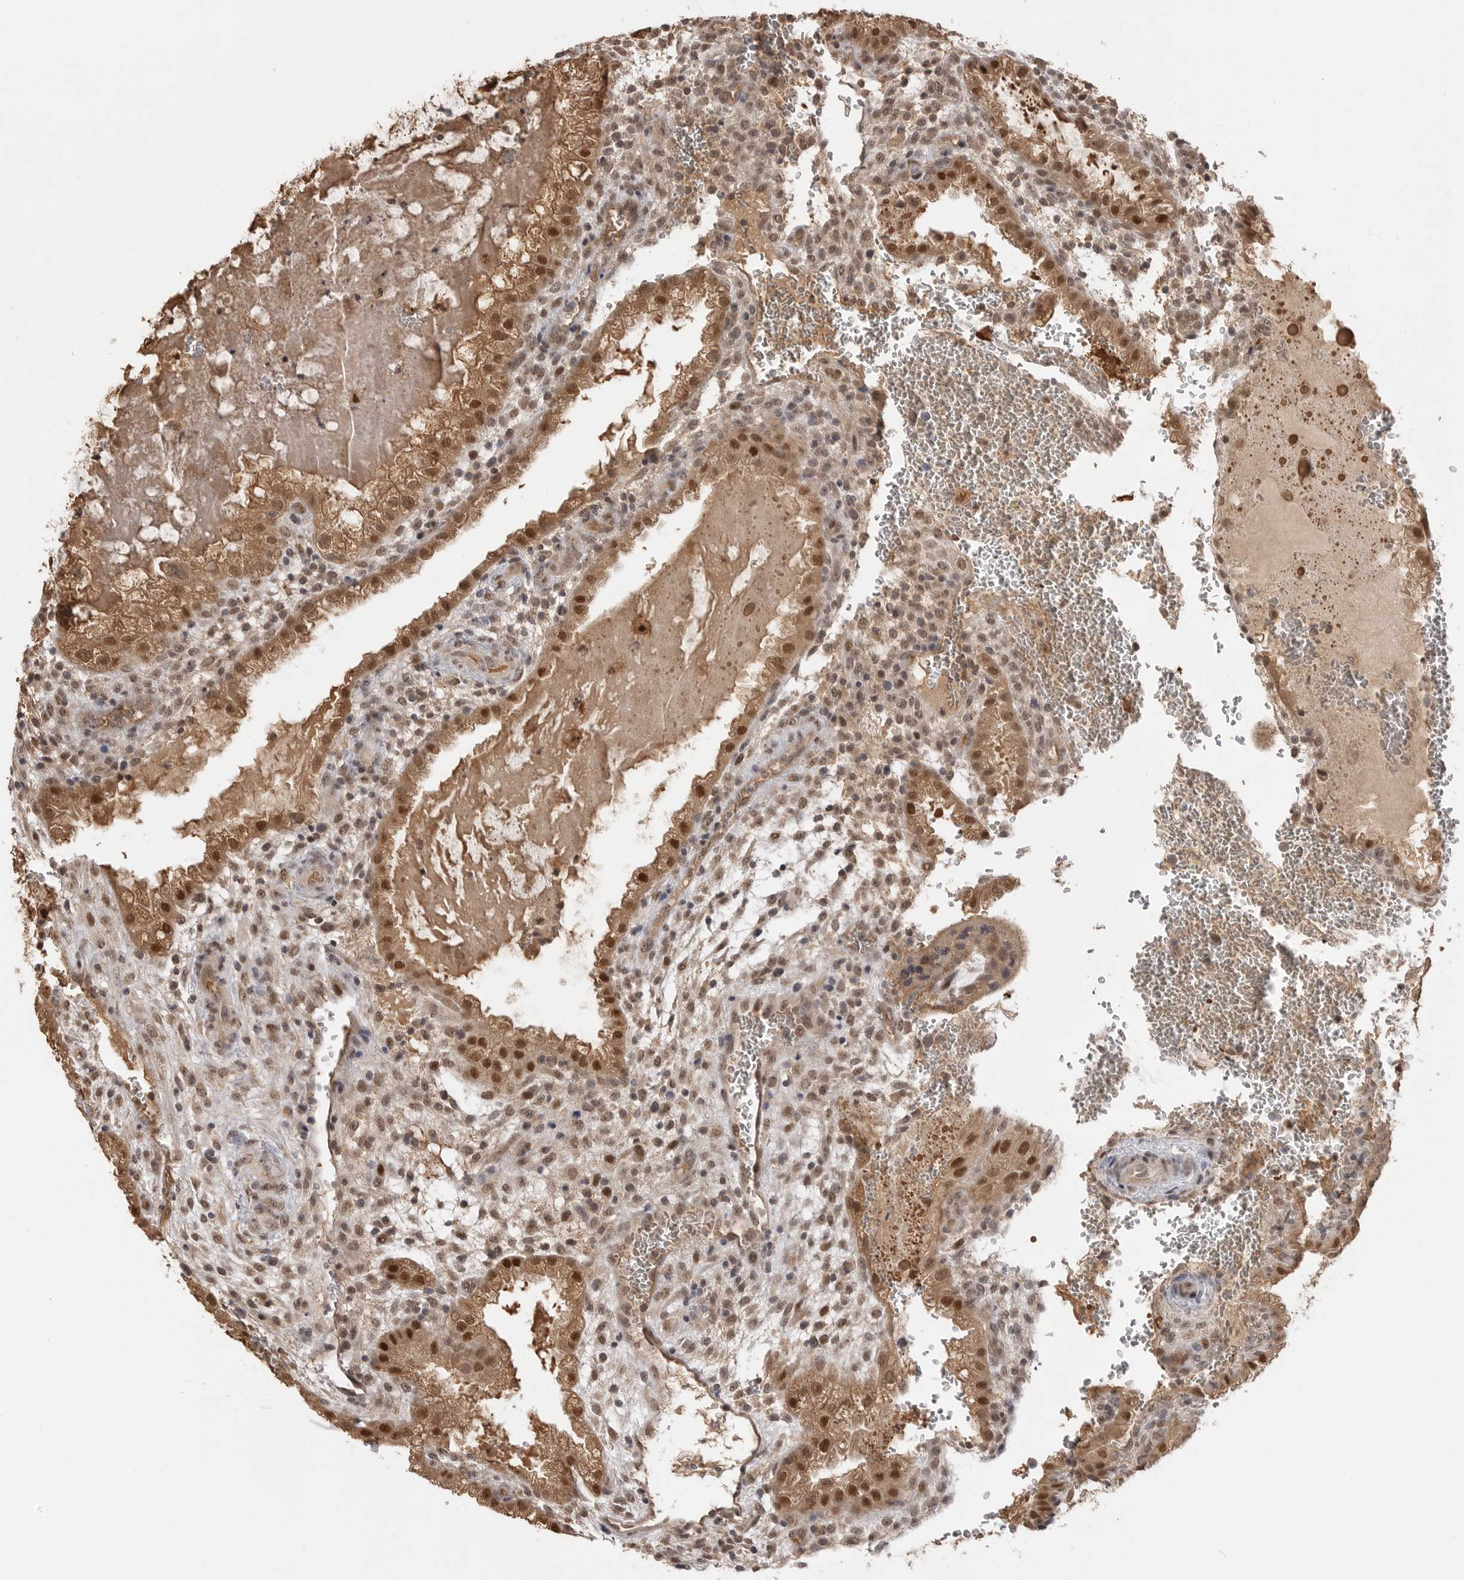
{"staining": {"intensity": "moderate", "quantity": ">75%", "location": "cytoplasmic/membranous"}, "tissue": "placenta", "cell_type": "Decidual cells", "image_type": "normal", "snomed": [{"axis": "morphology", "description": "Normal tissue, NOS"}, {"axis": "topography", "description": "Placenta"}], "caption": "About >75% of decidual cells in normal placenta display moderate cytoplasmic/membranous protein staining as visualized by brown immunohistochemical staining.", "gene": "ASPSCR1", "patient": {"sex": "female", "age": 35}}